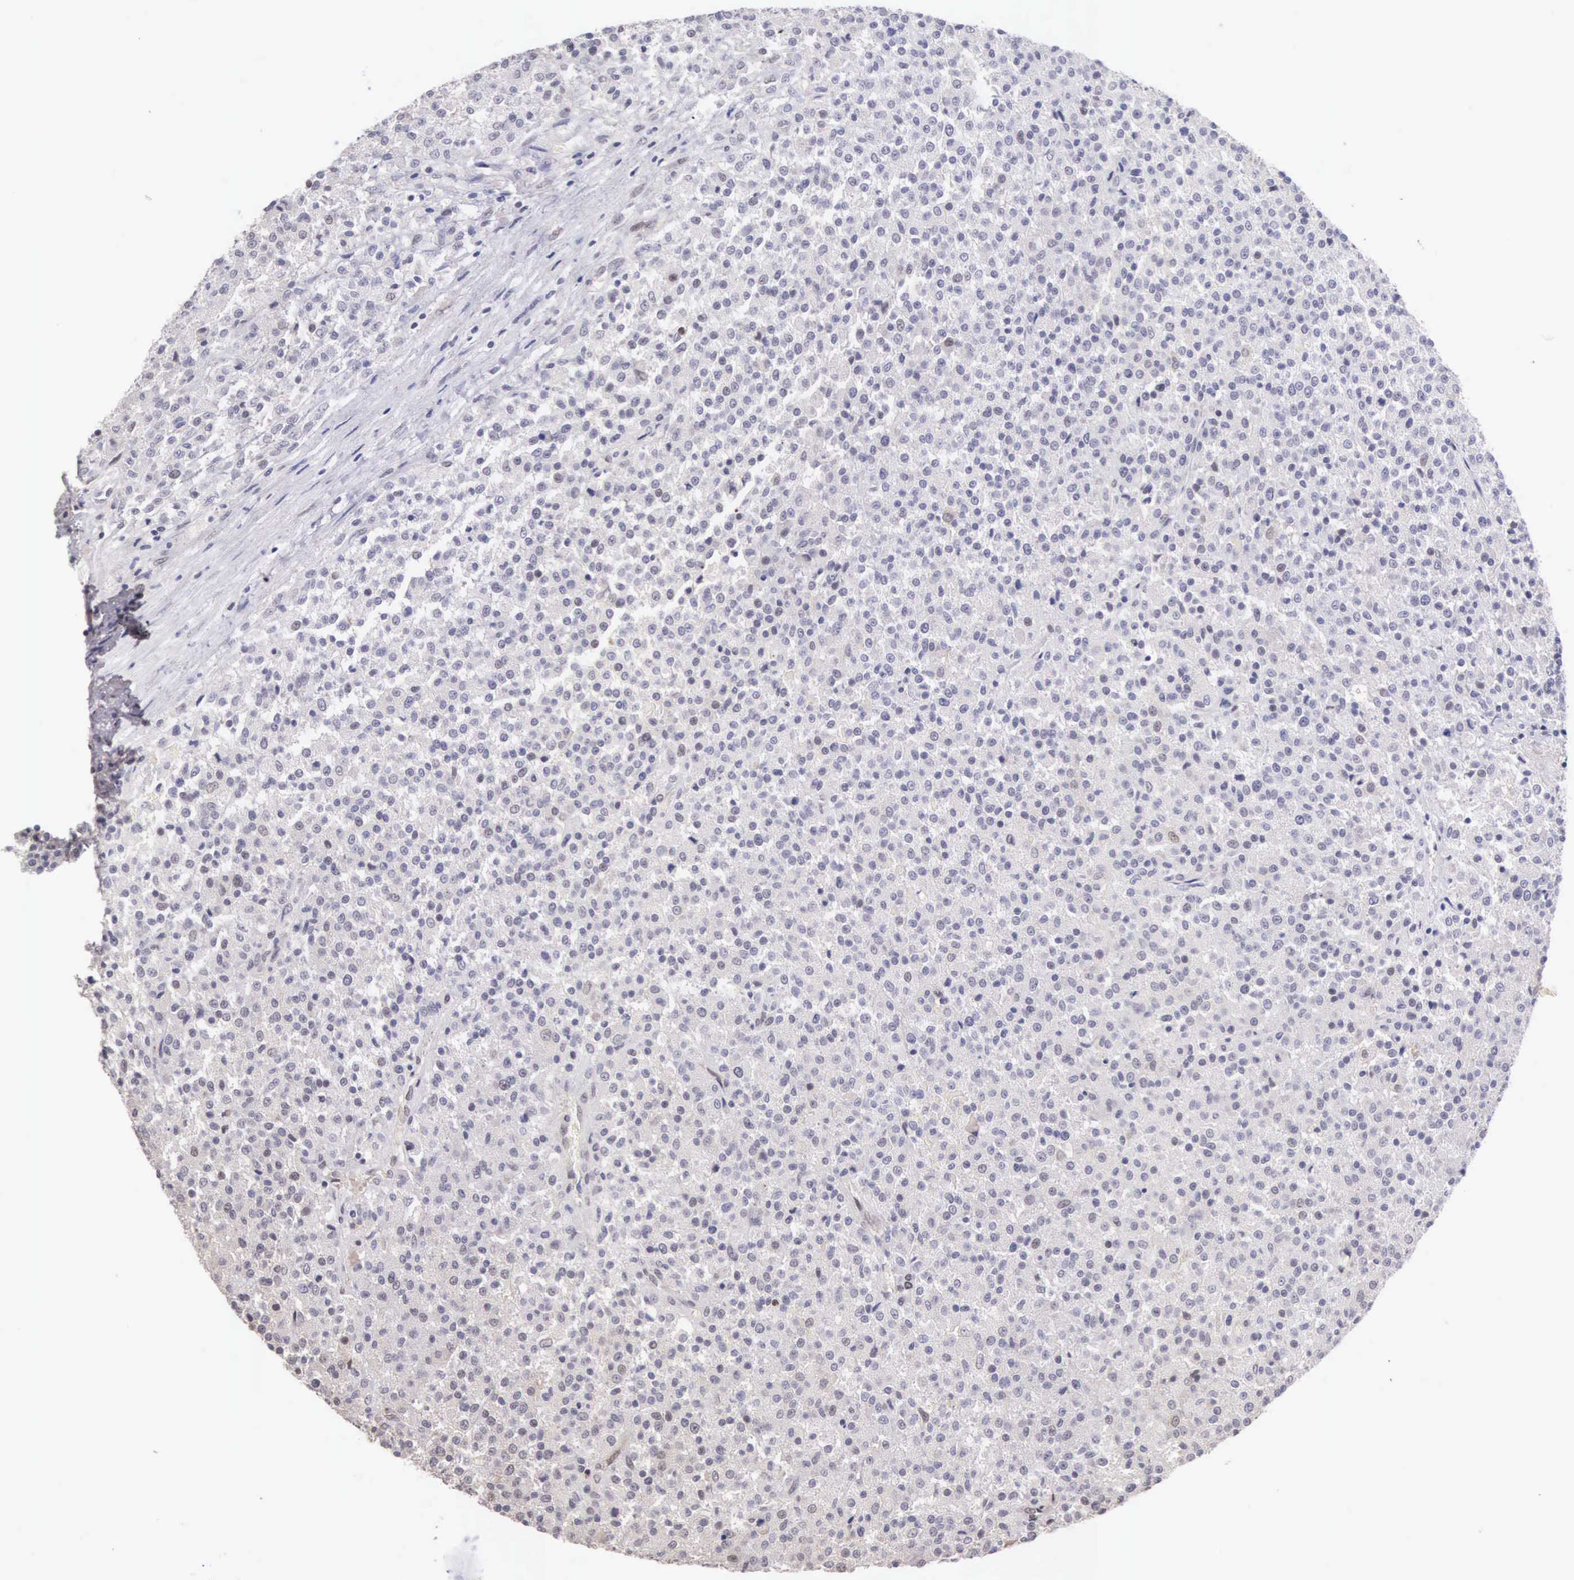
{"staining": {"intensity": "weak", "quantity": "<25%", "location": "cytoplasmic/membranous"}, "tissue": "testis cancer", "cell_type": "Tumor cells", "image_type": "cancer", "snomed": [{"axis": "morphology", "description": "Seminoma, NOS"}, {"axis": "topography", "description": "Testis"}], "caption": "The histopathology image demonstrates no significant staining in tumor cells of seminoma (testis).", "gene": "HMGXB4", "patient": {"sex": "male", "age": 59}}